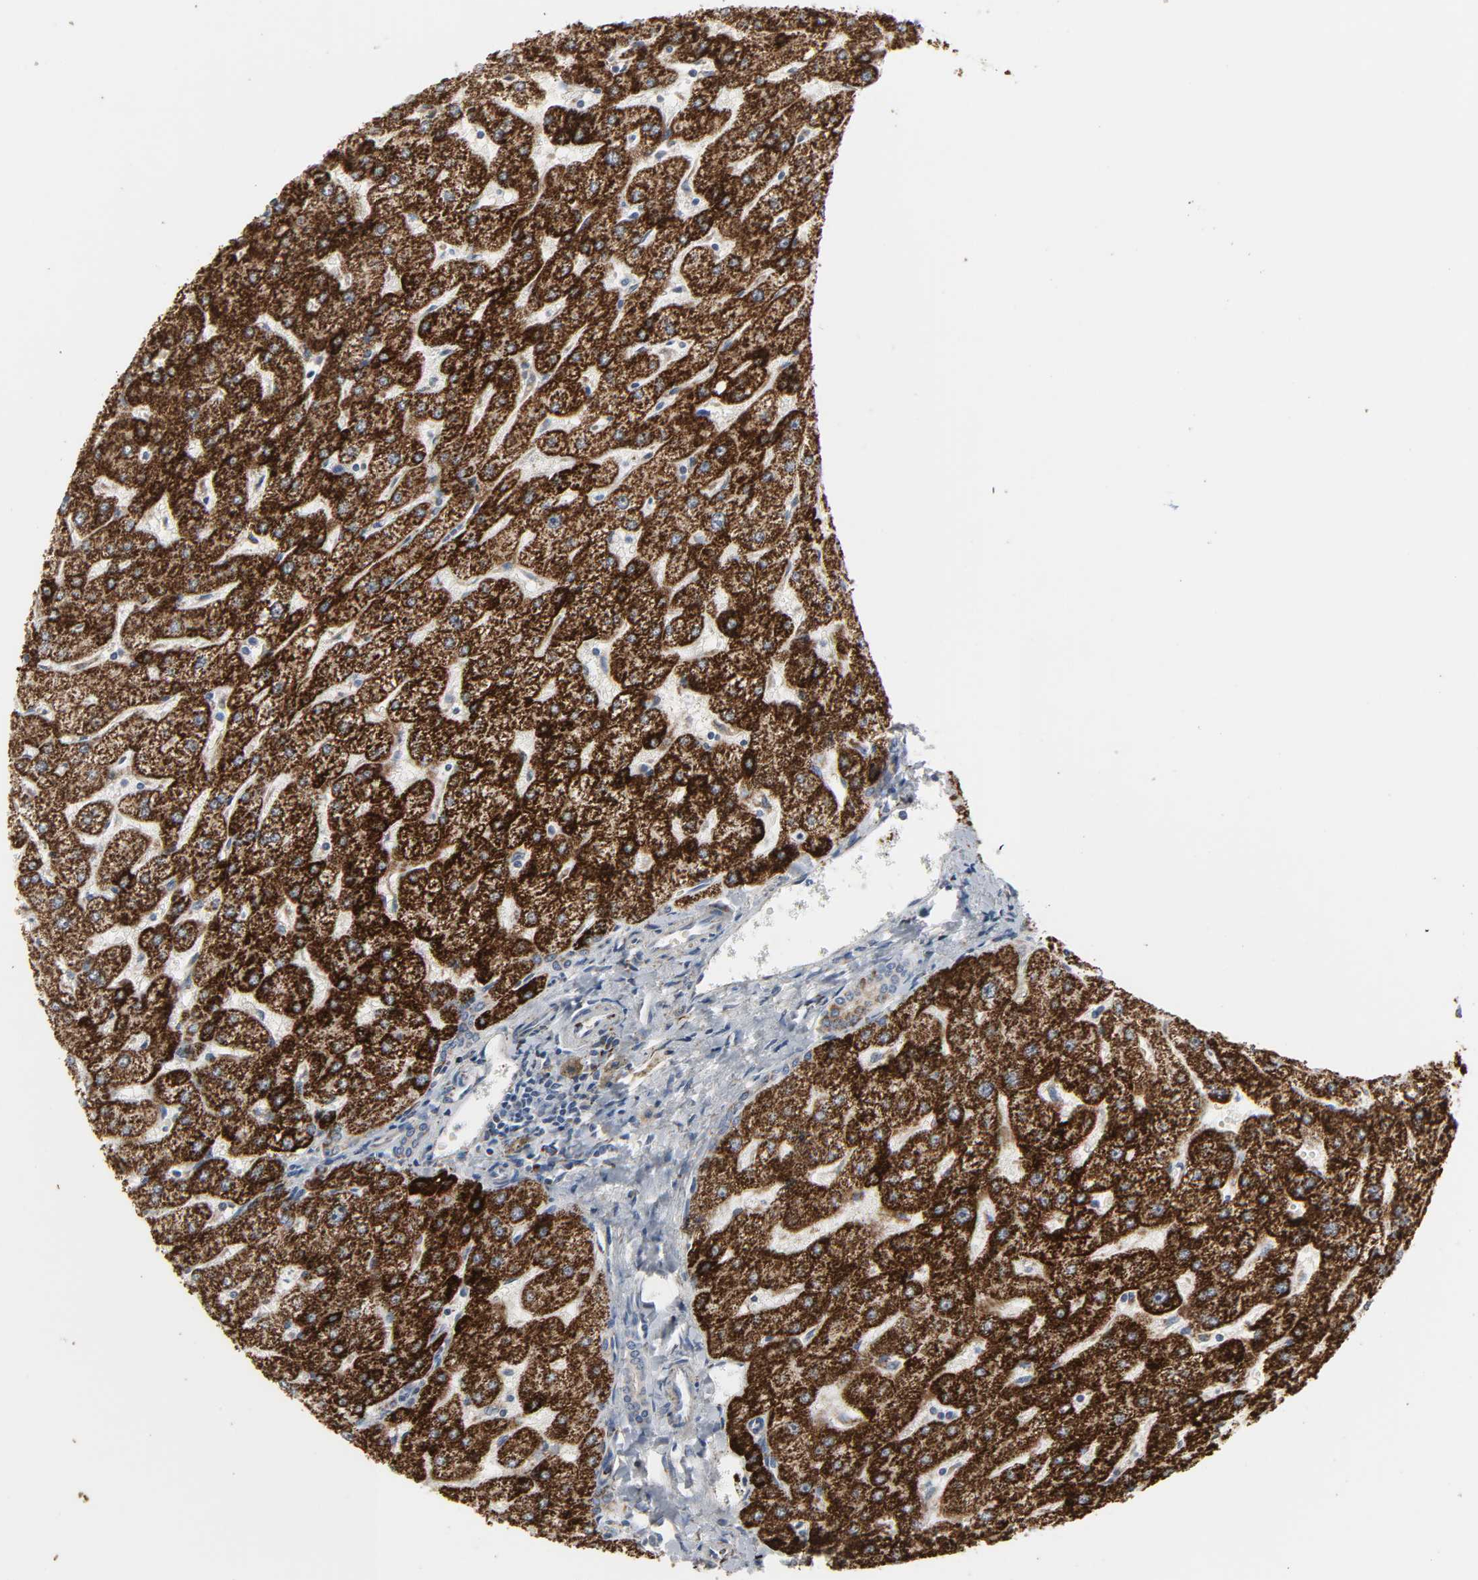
{"staining": {"intensity": "weak", "quantity": "25%-75%", "location": "cytoplasmic/membranous"}, "tissue": "liver", "cell_type": "Cholangiocytes", "image_type": "normal", "snomed": [{"axis": "morphology", "description": "Normal tissue, NOS"}, {"axis": "topography", "description": "Liver"}], "caption": "A high-resolution photomicrograph shows immunohistochemistry (IHC) staining of normal liver, which demonstrates weak cytoplasmic/membranous positivity in approximately 25%-75% of cholangiocytes. (Brightfield microscopy of DAB IHC at high magnification).", "gene": "ACAT1", "patient": {"sex": "male", "age": 67}}